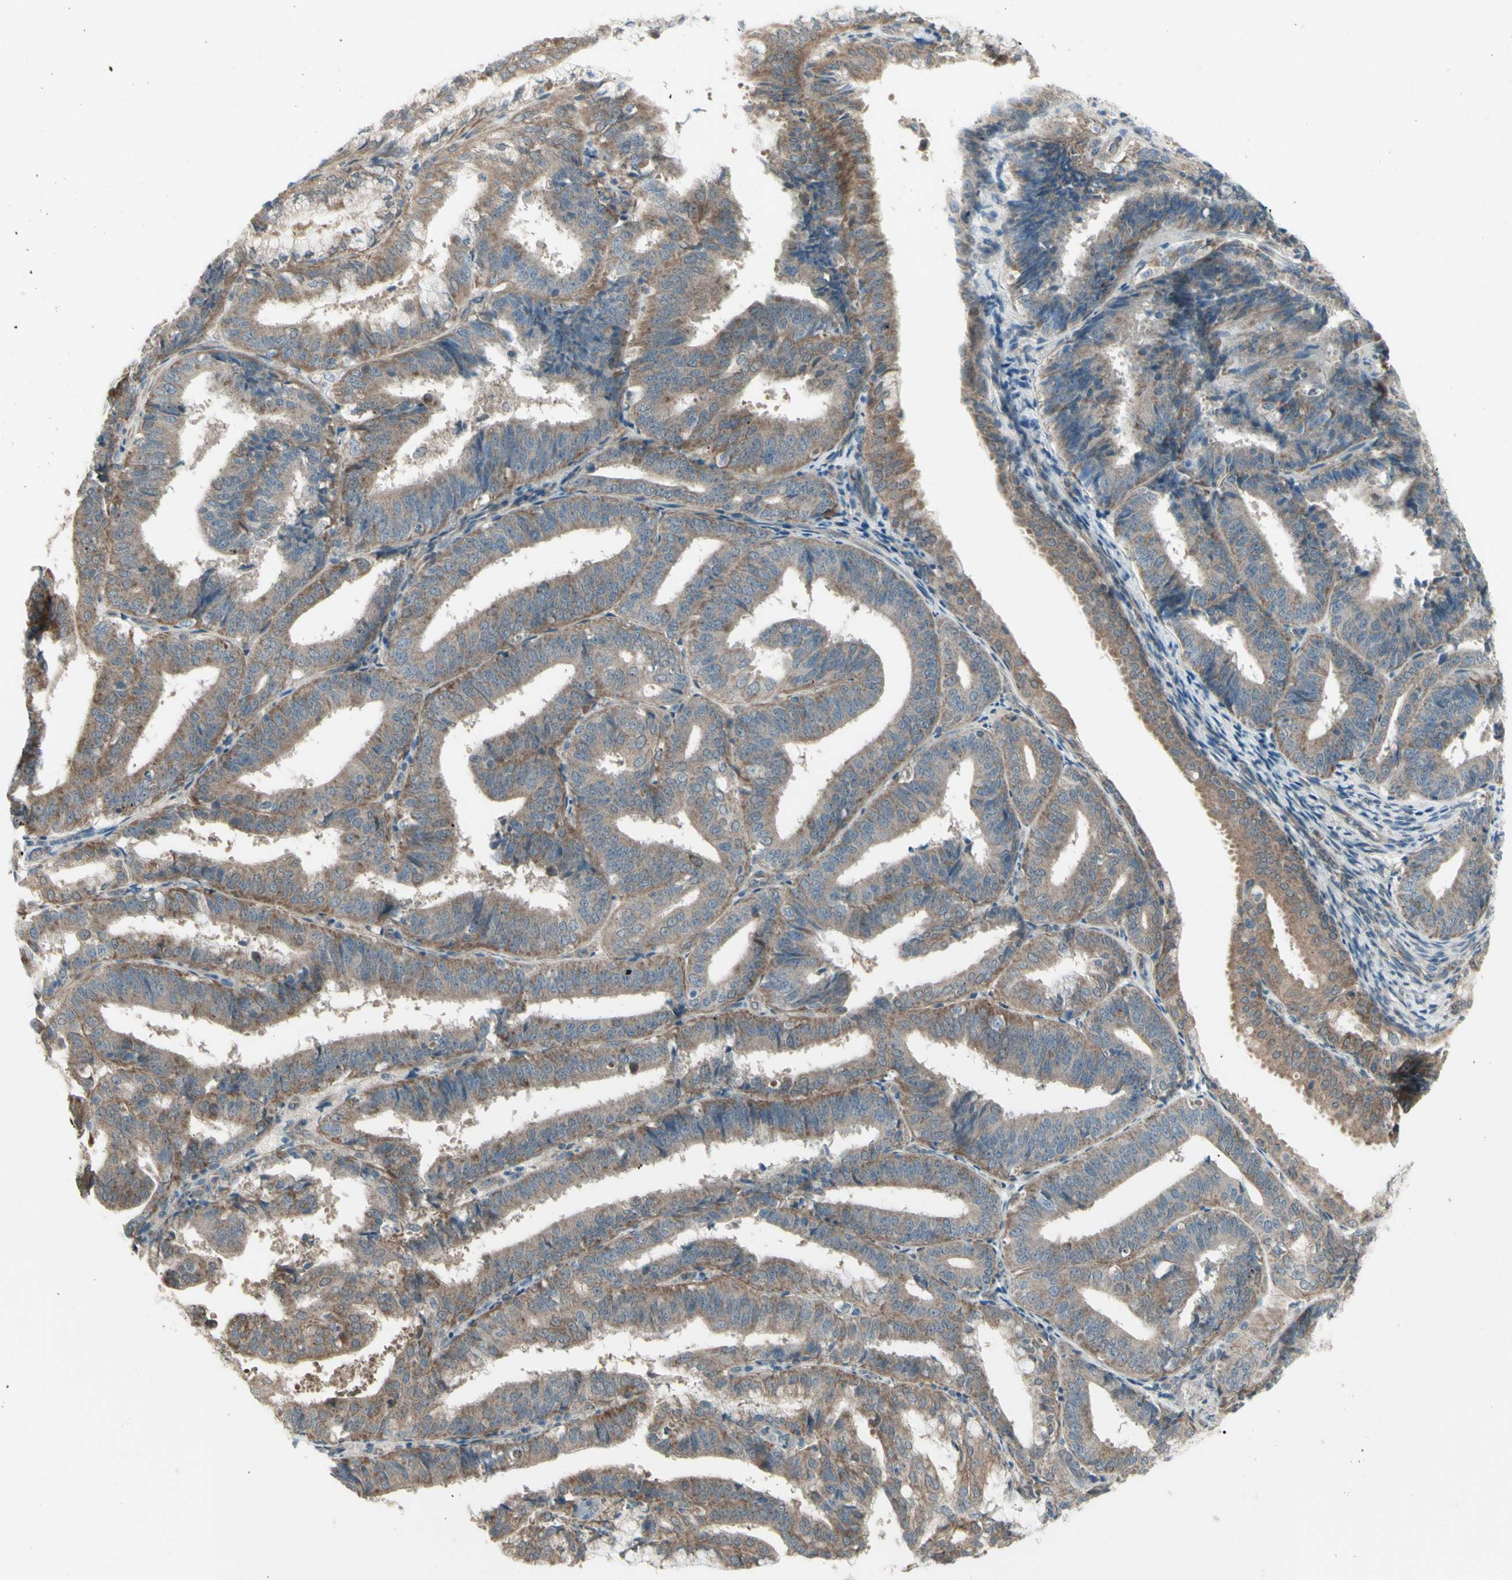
{"staining": {"intensity": "weak", "quantity": ">75%", "location": "cytoplasmic/membranous"}, "tissue": "endometrial cancer", "cell_type": "Tumor cells", "image_type": "cancer", "snomed": [{"axis": "morphology", "description": "Adenocarcinoma, NOS"}, {"axis": "topography", "description": "Endometrium"}], "caption": "High-magnification brightfield microscopy of endometrial adenocarcinoma stained with DAB (3,3'-diaminobenzidine) (brown) and counterstained with hematoxylin (blue). tumor cells exhibit weak cytoplasmic/membranous positivity is appreciated in approximately>75% of cells.", "gene": "NAXD", "patient": {"sex": "female", "age": 63}}